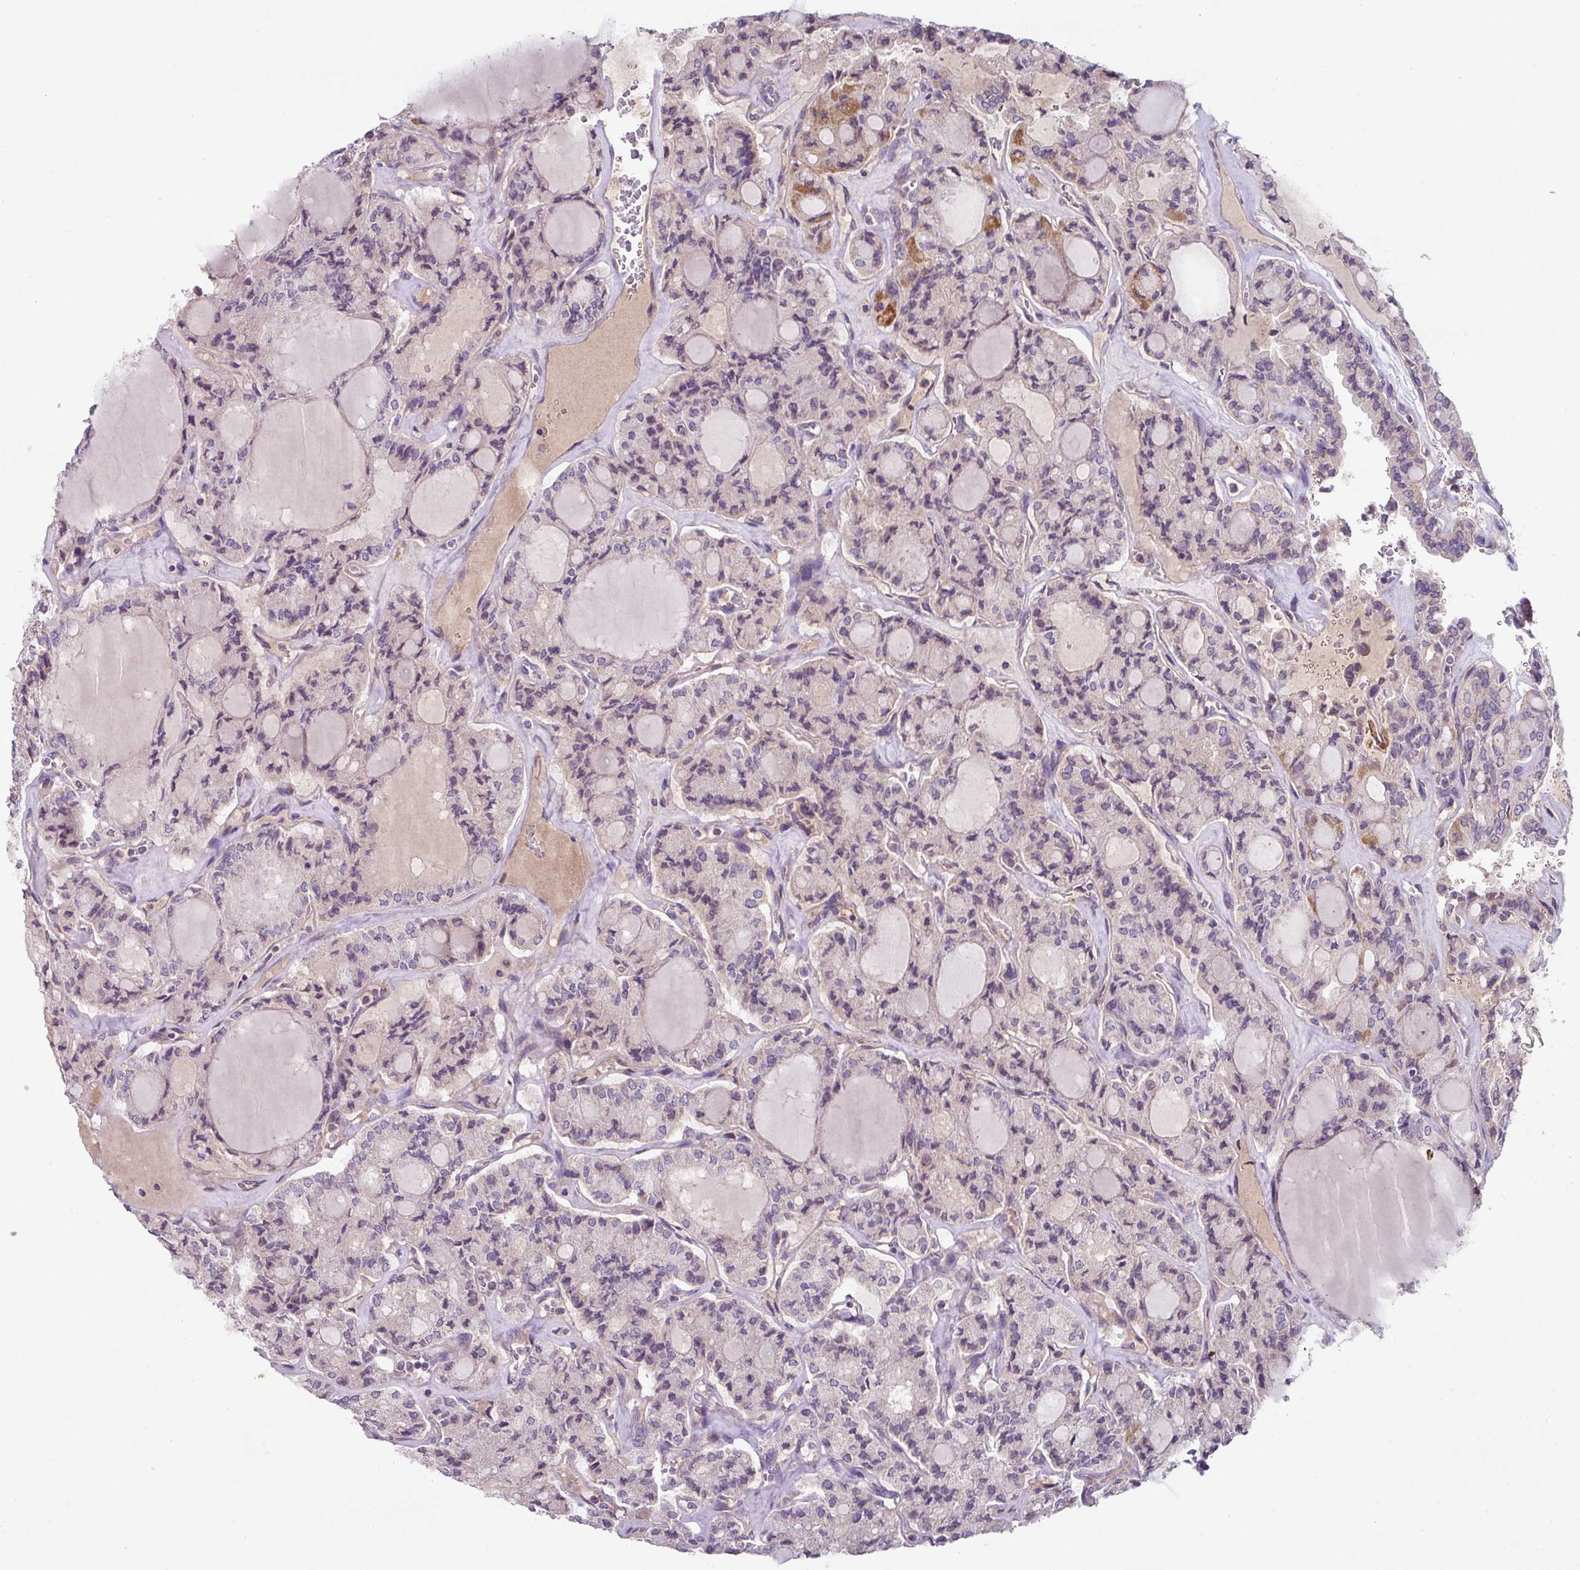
{"staining": {"intensity": "negative", "quantity": "none", "location": "none"}, "tissue": "thyroid cancer", "cell_type": "Tumor cells", "image_type": "cancer", "snomed": [{"axis": "morphology", "description": "Papillary adenocarcinoma, NOS"}, {"axis": "topography", "description": "Thyroid gland"}], "caption": "Immunohistochemical staining of human papillary adenocarcinoma (thyroid) shows no significant positivity in tumor cells. (Stains: DAB (3,3'-diaminobenzidine) IHC with hematoxylin counter stain, Microscopy: brightfield microscopy at high magnification).", "gene": "LRRC9", "patient": {"sex": "male", "age": 87}}